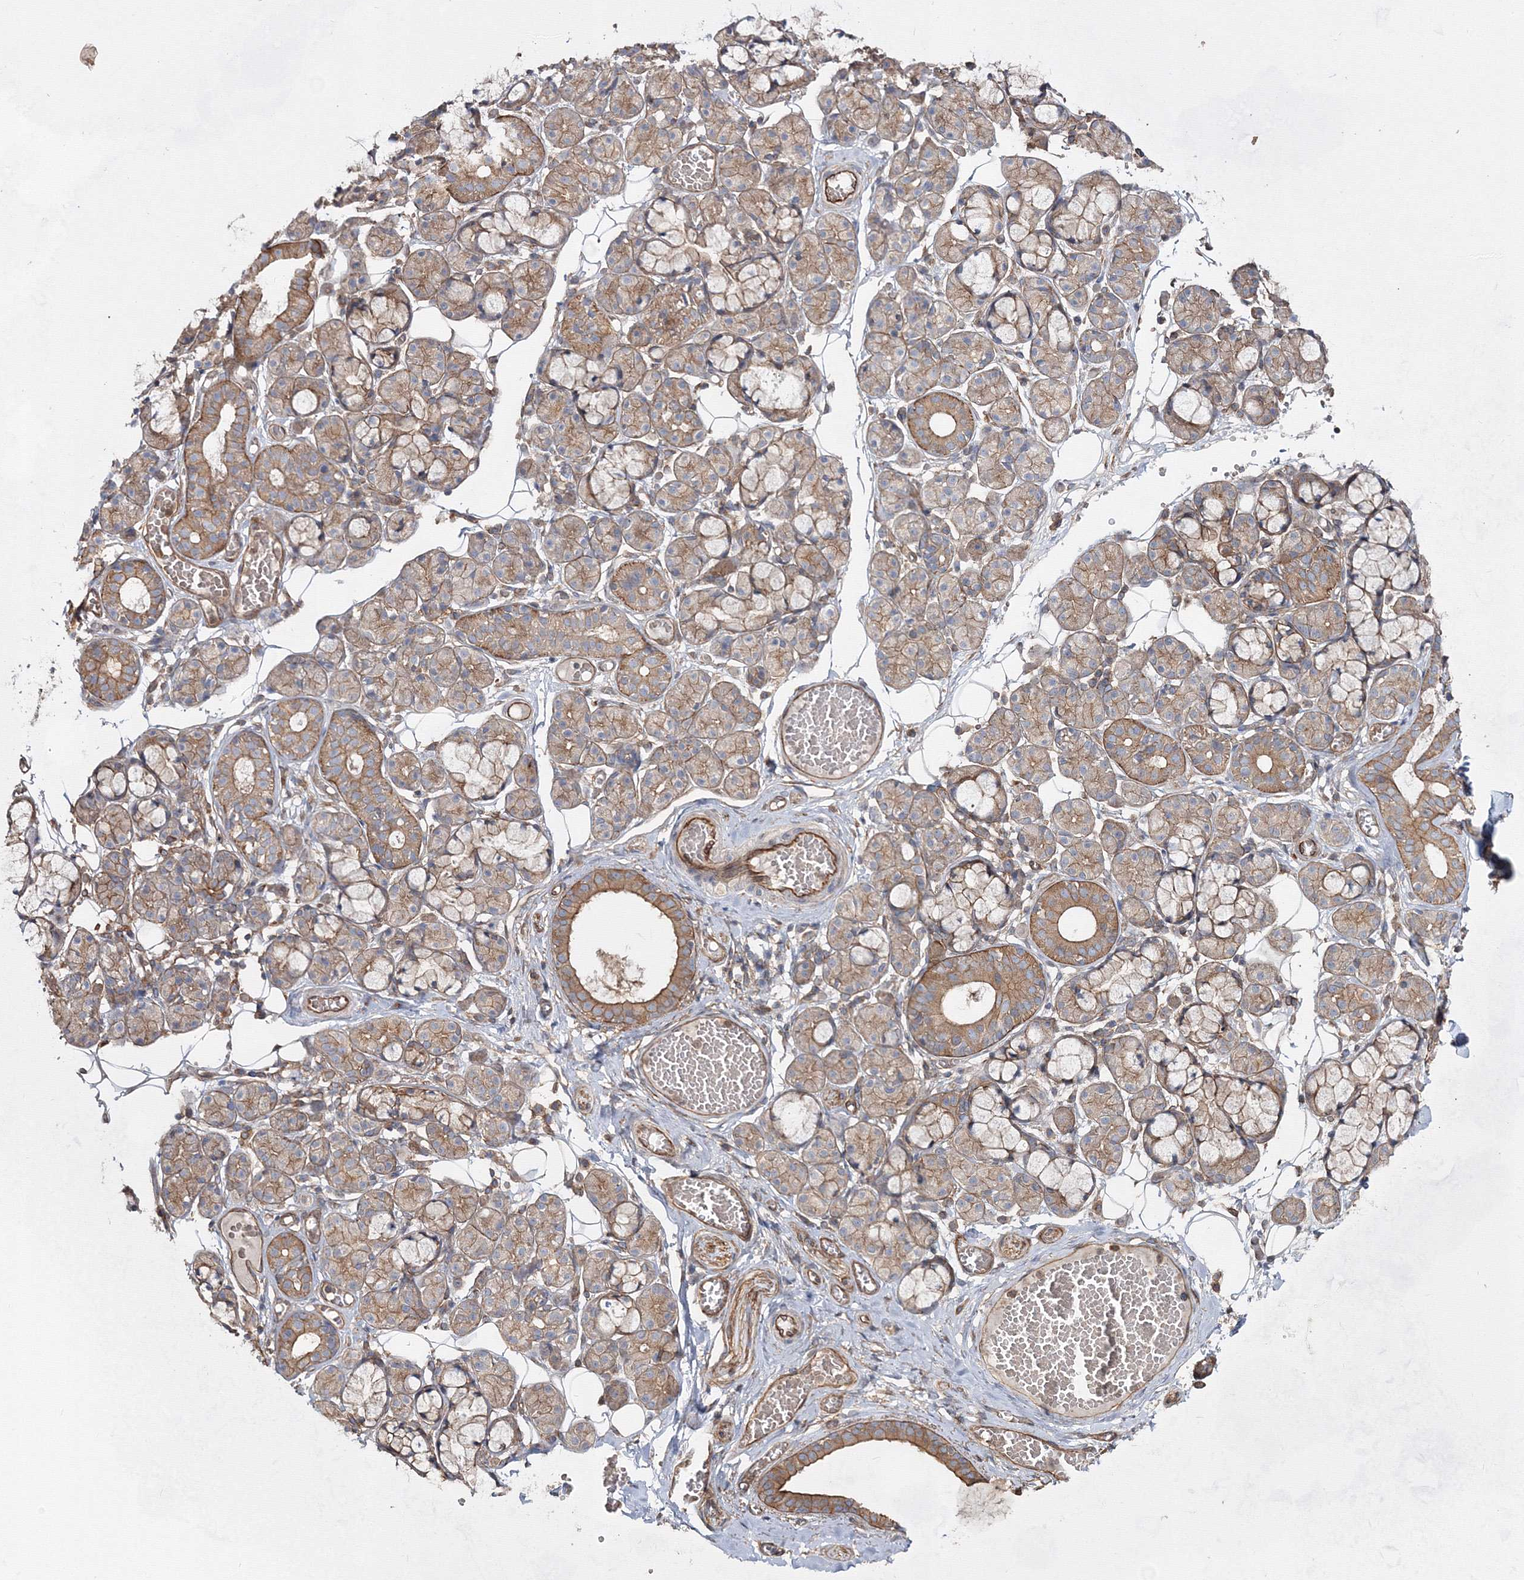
{"staining": {"intensity": "moderate", "quantity": "25%-75%", "location": "cytoplasmic/membranous"}, "tissue": "salivary gland", "cell_type": "Glandular cells", "image_type": "normal", "snomed": [{"axis": "morphology", "description": "Normal tissue, NOS"}, {"axis": "topography", "description": "Salivary gland"}], "caption": "Immunohistochemical staining of benign salivary gland exhibits medium levels of moderate cytoplasmic/membranous expression in about 25%-75% of glandular cells. (DAB (3,3'-diaminobenzidine) IHC with brightfield microscopy, high magnification).", "gene": "EXOC6", "patient": {"sex": "male", "age": 63}}